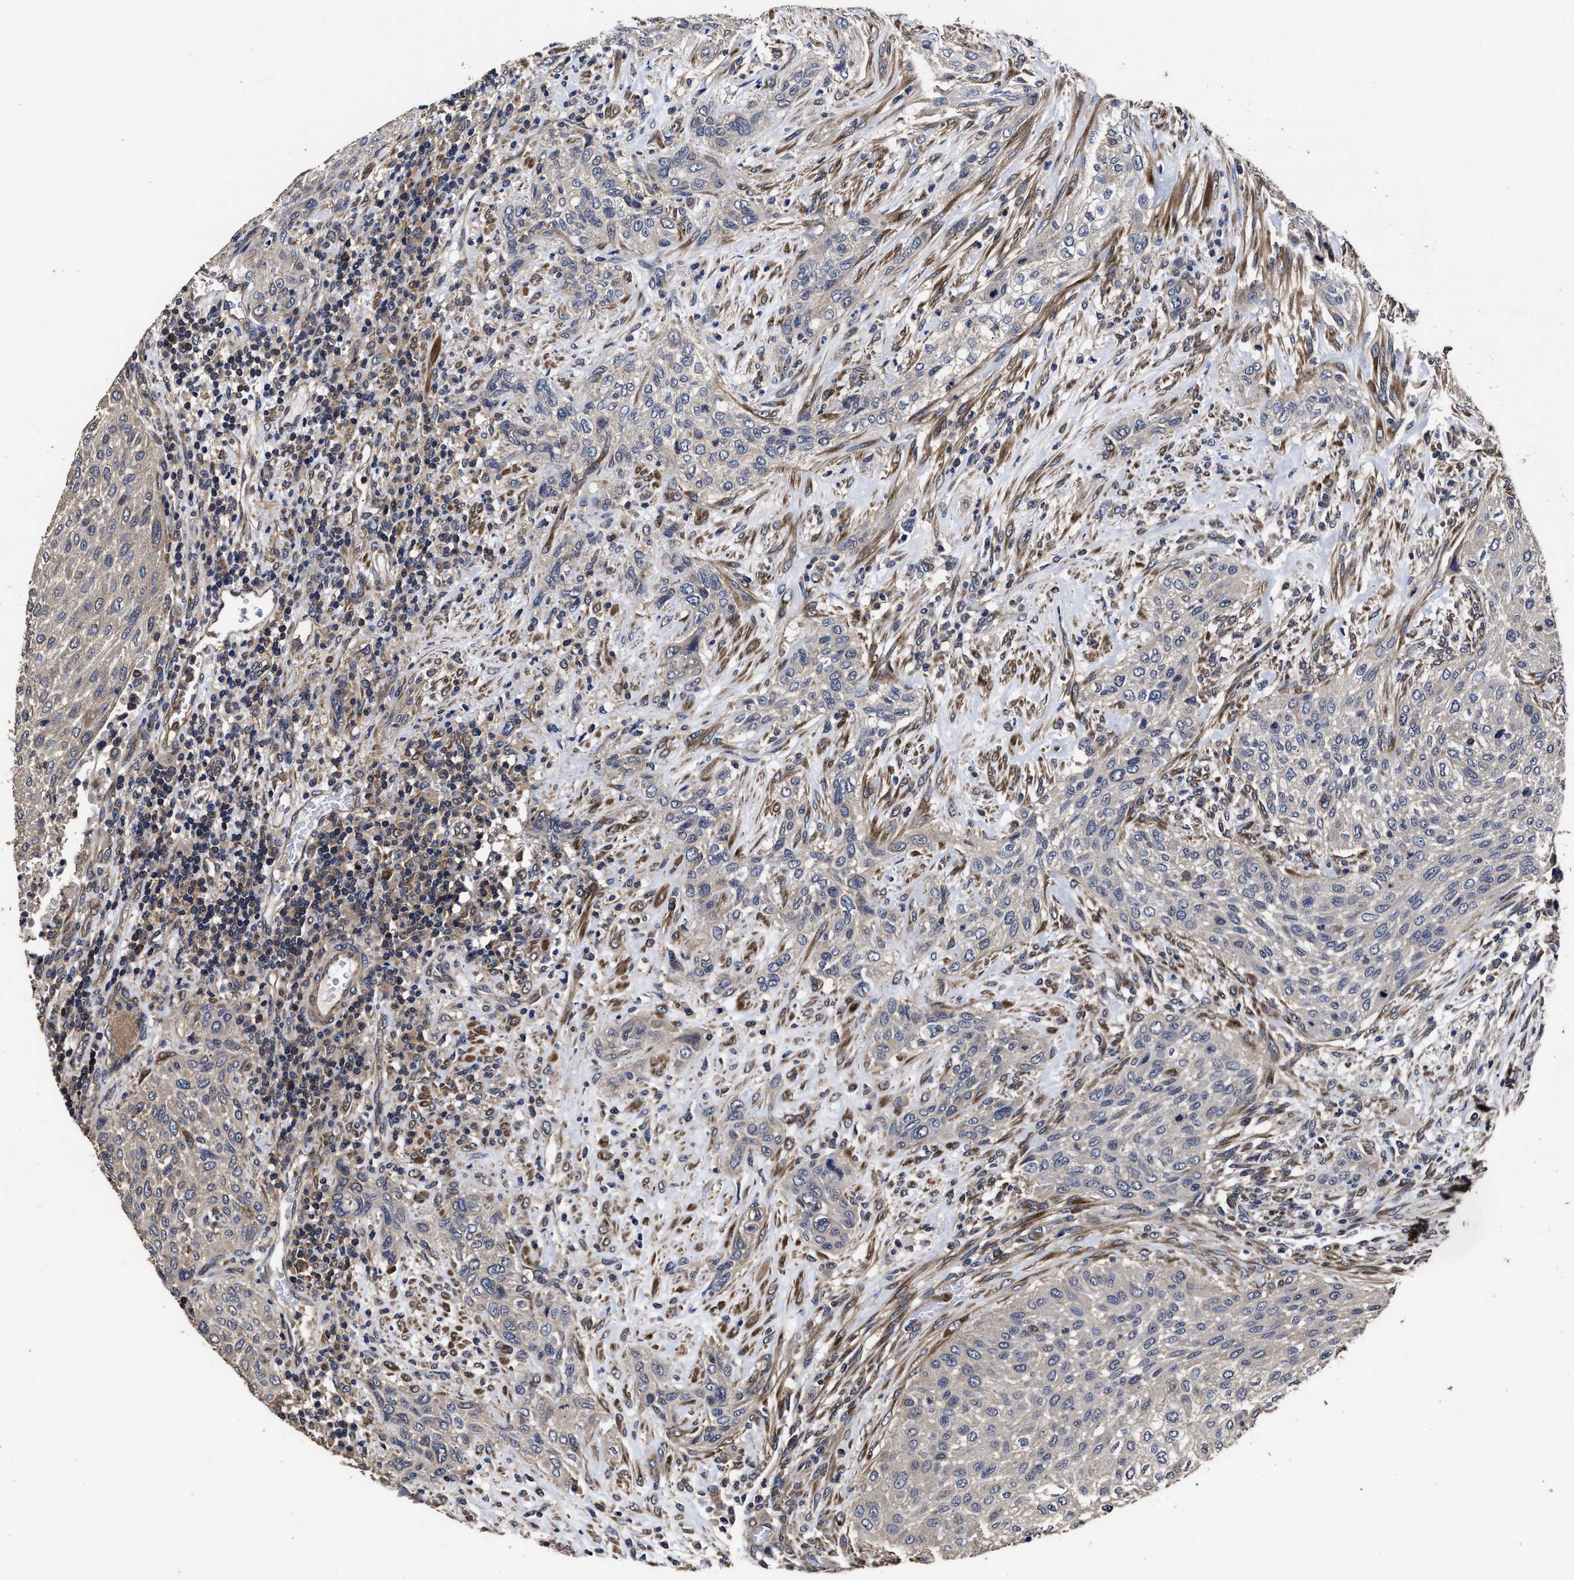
{"staining": {"intensity": "moderate", "quantity": "<25%", "location": "cytoplasmic/membranous"}, "tissue": "urothelial cancer", "cell_type": "Tumor cells", "image_type": "cancer", "snomed": [{"axis": "morphology", "description": "Urothelial carcinoma, Low grade"}, {"axis": "morphology", "description": "Urothelial carcinoma, High grade"}, {"axis": "topography", "description": "Urinary bladder"}], "caption": "Low-grade urothelial carcinoma was stained to show a protein in brown. There is low levels of moderate cytoplasmic/membranous positivity in about <25% of tumor cells.", "gene": "AVEN", "patient": {"sex": "male", "age": 35}}